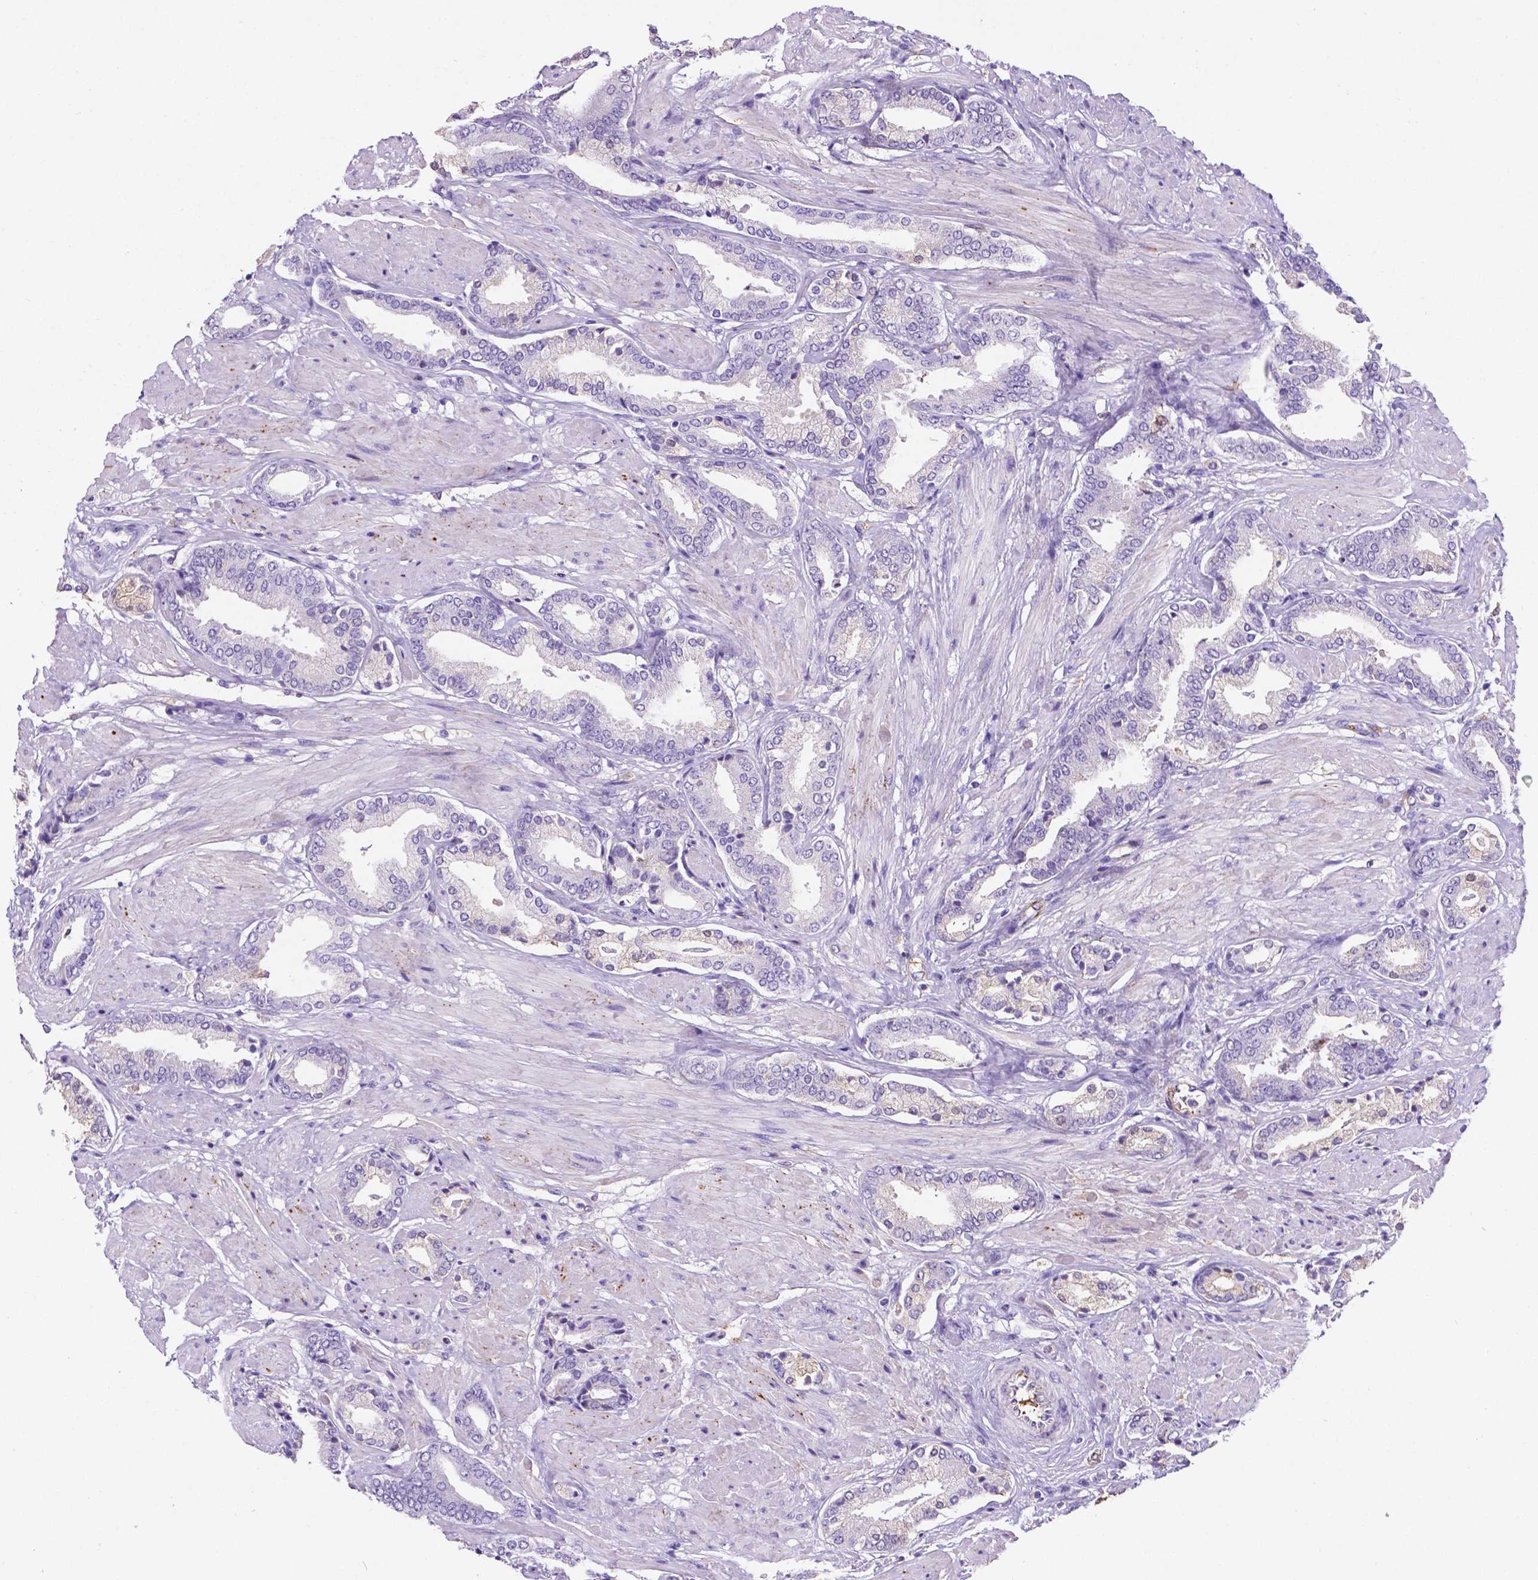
{"staining": {"intensity": "negative", "quantity": "none", "location": "none"}, "tissue": "prostate cancer", "cell_type": "Tumor cells", "image_type": "cancer", "snomed": [{"axis": "morphology", "description": "Adenocarcinoma, High grade"}, {"axis": "topography", "description": "Prostate"}], "caption": "Tumor cells show no significant protein staining in prostate cancer.", "gene": "APOE", "patient": {"sex": "male", "age": 56}}